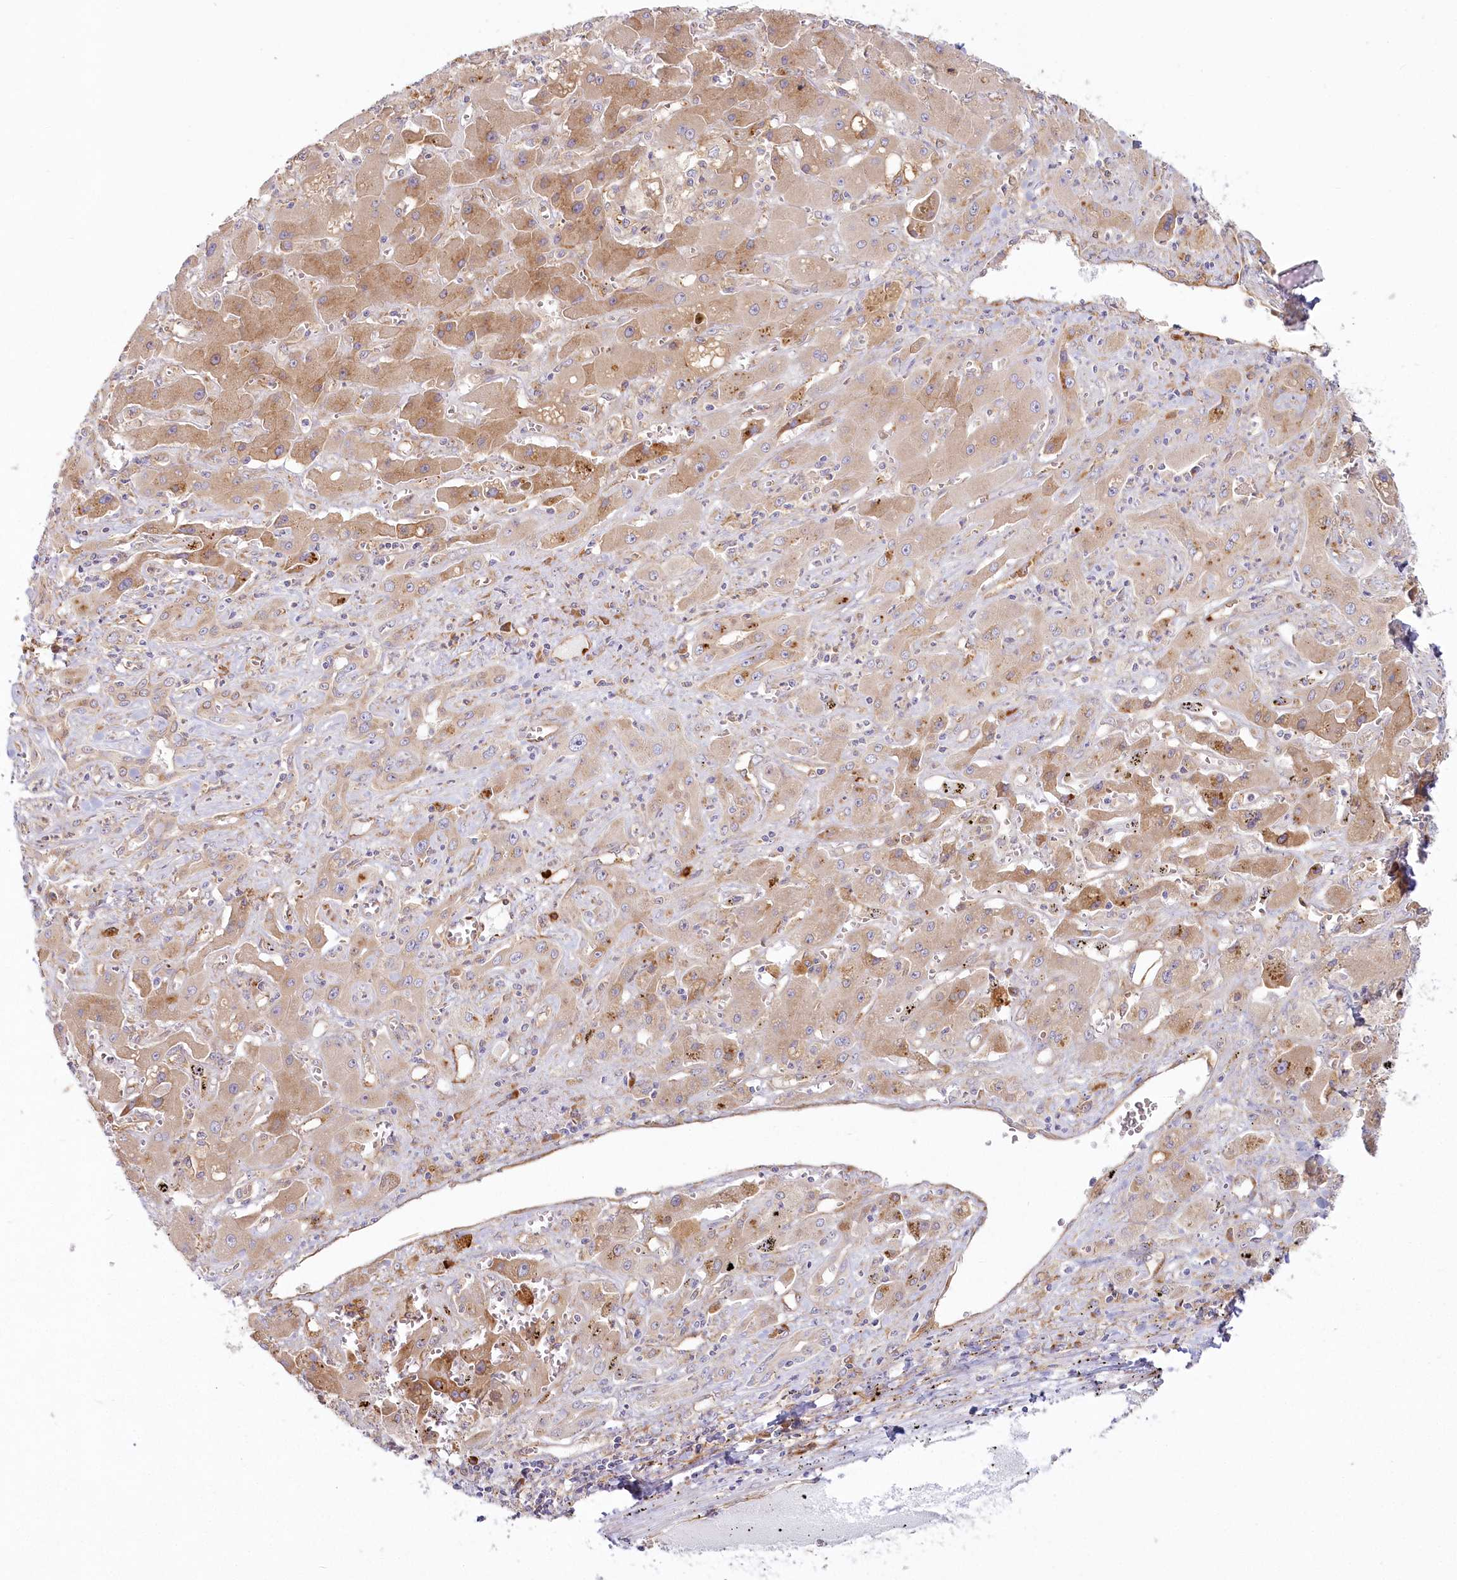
{"staining": {"intensity": "moderate", "quantity": ">75%", "location": "cytoplasmic/membranous"}, "tissue": "liver cancer", "cell_type": "Tumor cells", "image_type": "cancer", "snomed": [{"axis": "morphology", "description": "Cholangiocarcinoma"}, {"axis": "topography", "description": "Liver"}], "caption": "Protein positivity by immunohistochemistry (IHC) reveals moderate cytoplasmic/membranous positivity in approximately >75% of tumor cells in liver cancer.", "gene": "HARS2", "patient": {"sex": "male", "age": 67}}